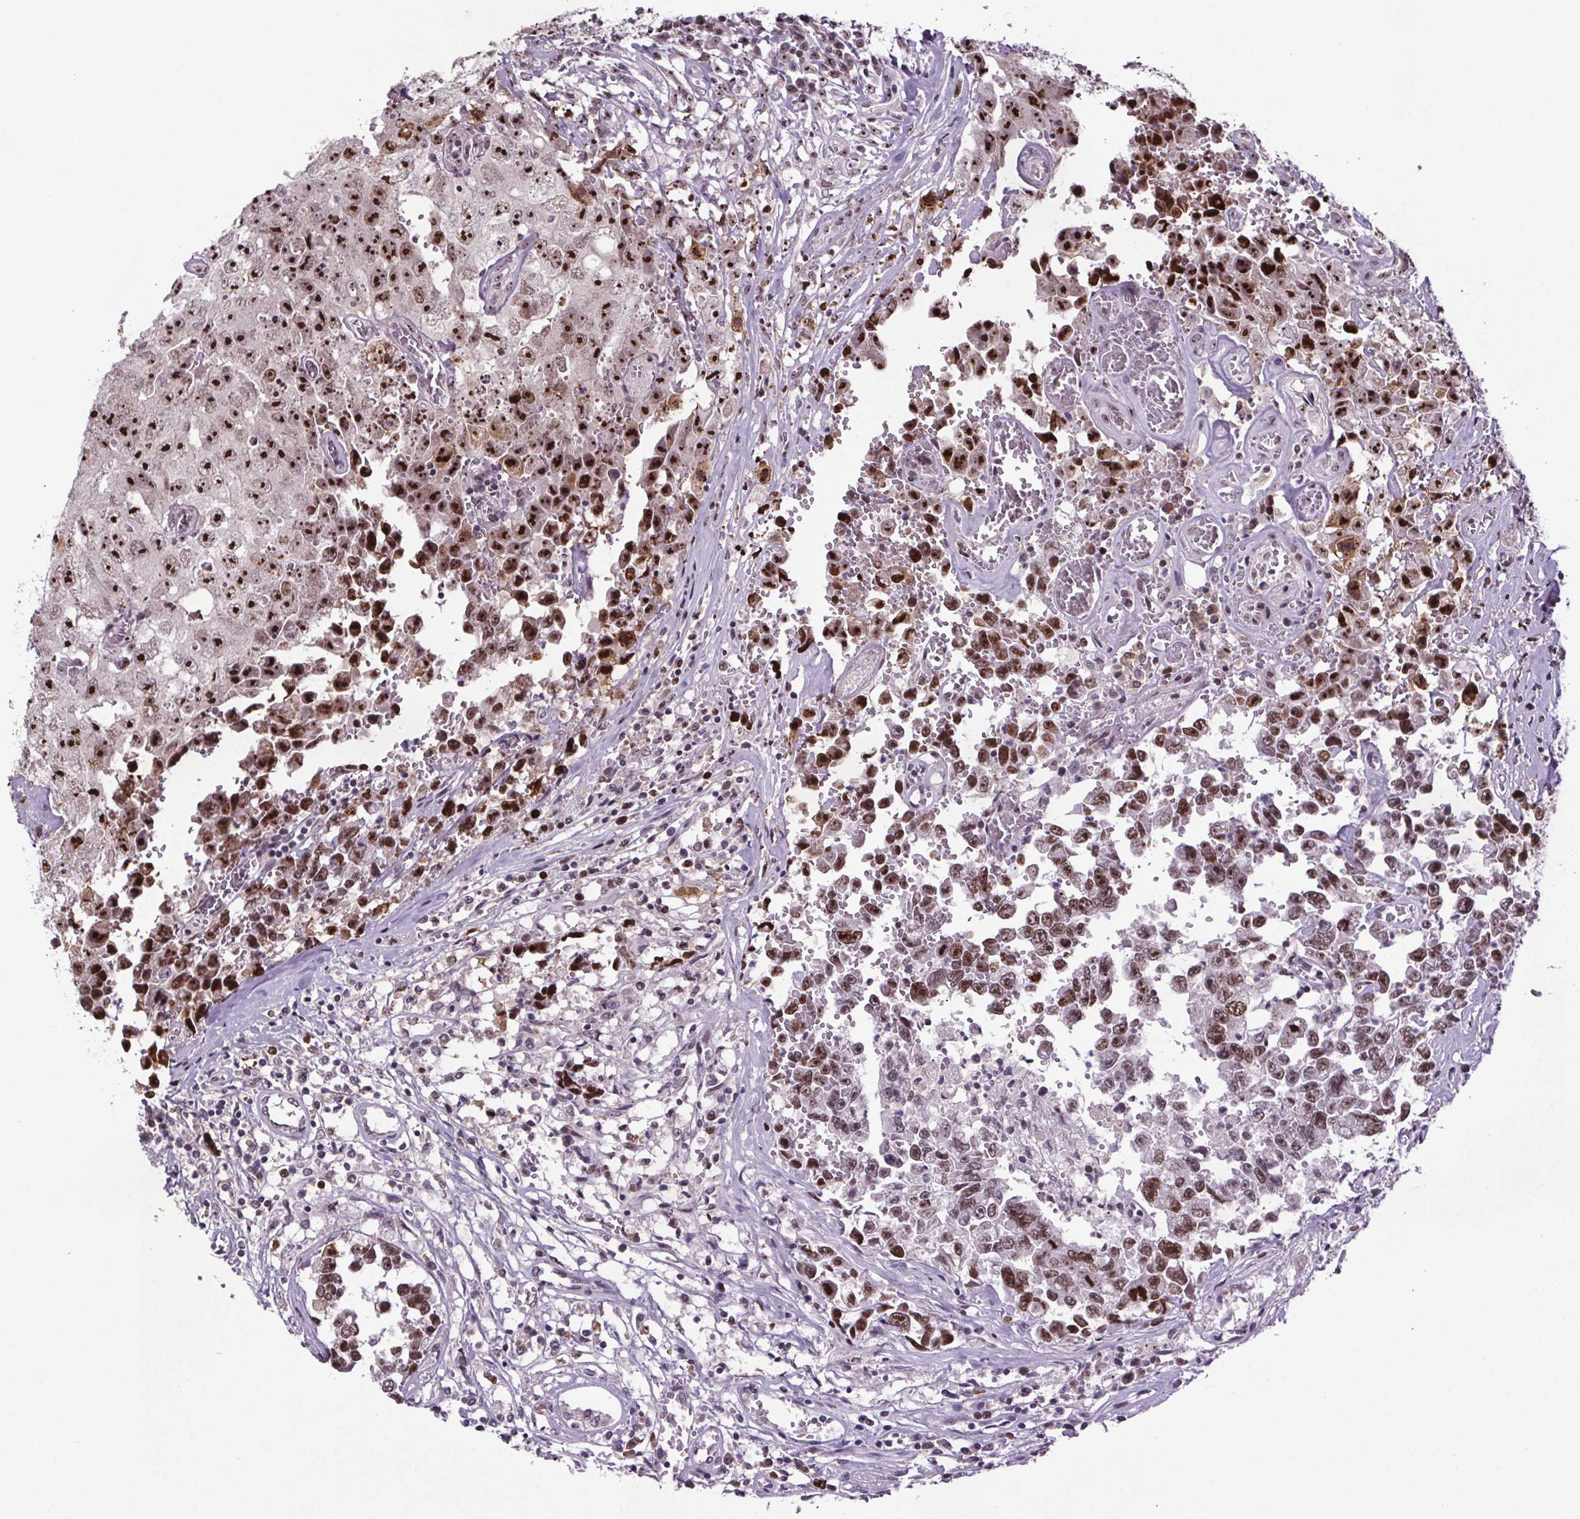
{"staining": {"intensity": "strong", "quantity": ">75%", "location": "nuclear"}, "tissue": "testis cancer", "cell_type": "Tumor cells", "image_type": "cancer", "snomed": [{"axis": "morphology", "description": "Carcinoma, Embryonal, NOS"}, {"axis": "topography", "description": "Testis"}], "caption": "This is an image of immunohistochemistry (IHC) staining of testis embryonal carcinoma, which shows strong expression in the nuclear of tumor cells.", "gene": "ATMIN", "patient": {"sex": "male", "age": 36}}